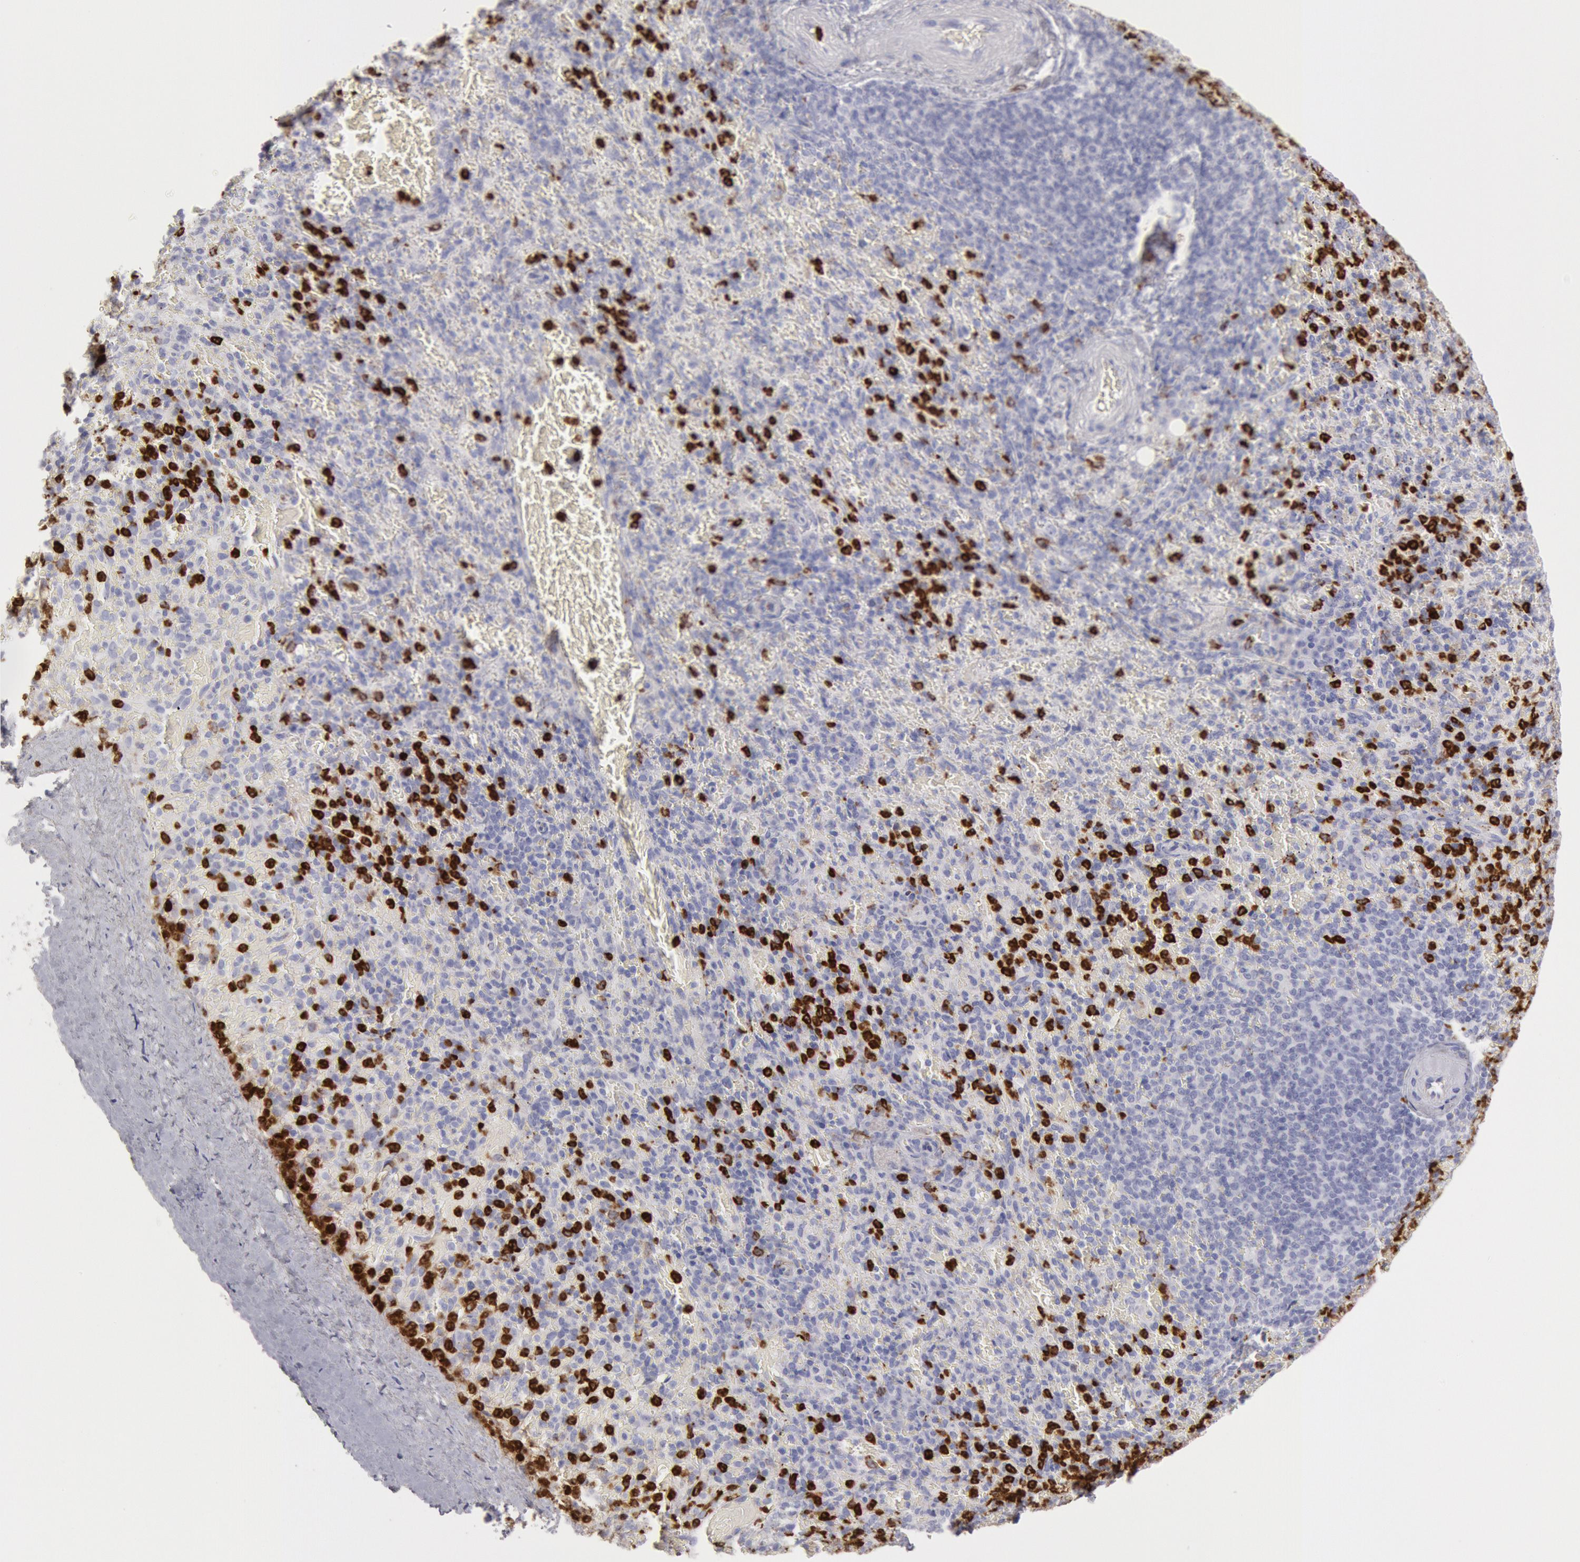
{"staining": {"intensity": "strong", "quantity": "<25%", "location": "cytoplasmic/membranous"}, "tissue": "spleen", "cell_type": "Cells in red pulp", "image_type": "normal", "snomed": [{"axis": "morphology", "description": "Normal tissue, NOS"}, {"axis": "topography", "description": "Spleen"}], "caption": "DAB (3,3'-diaminobenzidine) immunohistochemical staining of normal human spleen shows strong cytoplasmic/membranous protein positivity in about <25% of cells in red pulp.", "gene": "FCN1", "patient": {"sex": "female", "age": 50}}